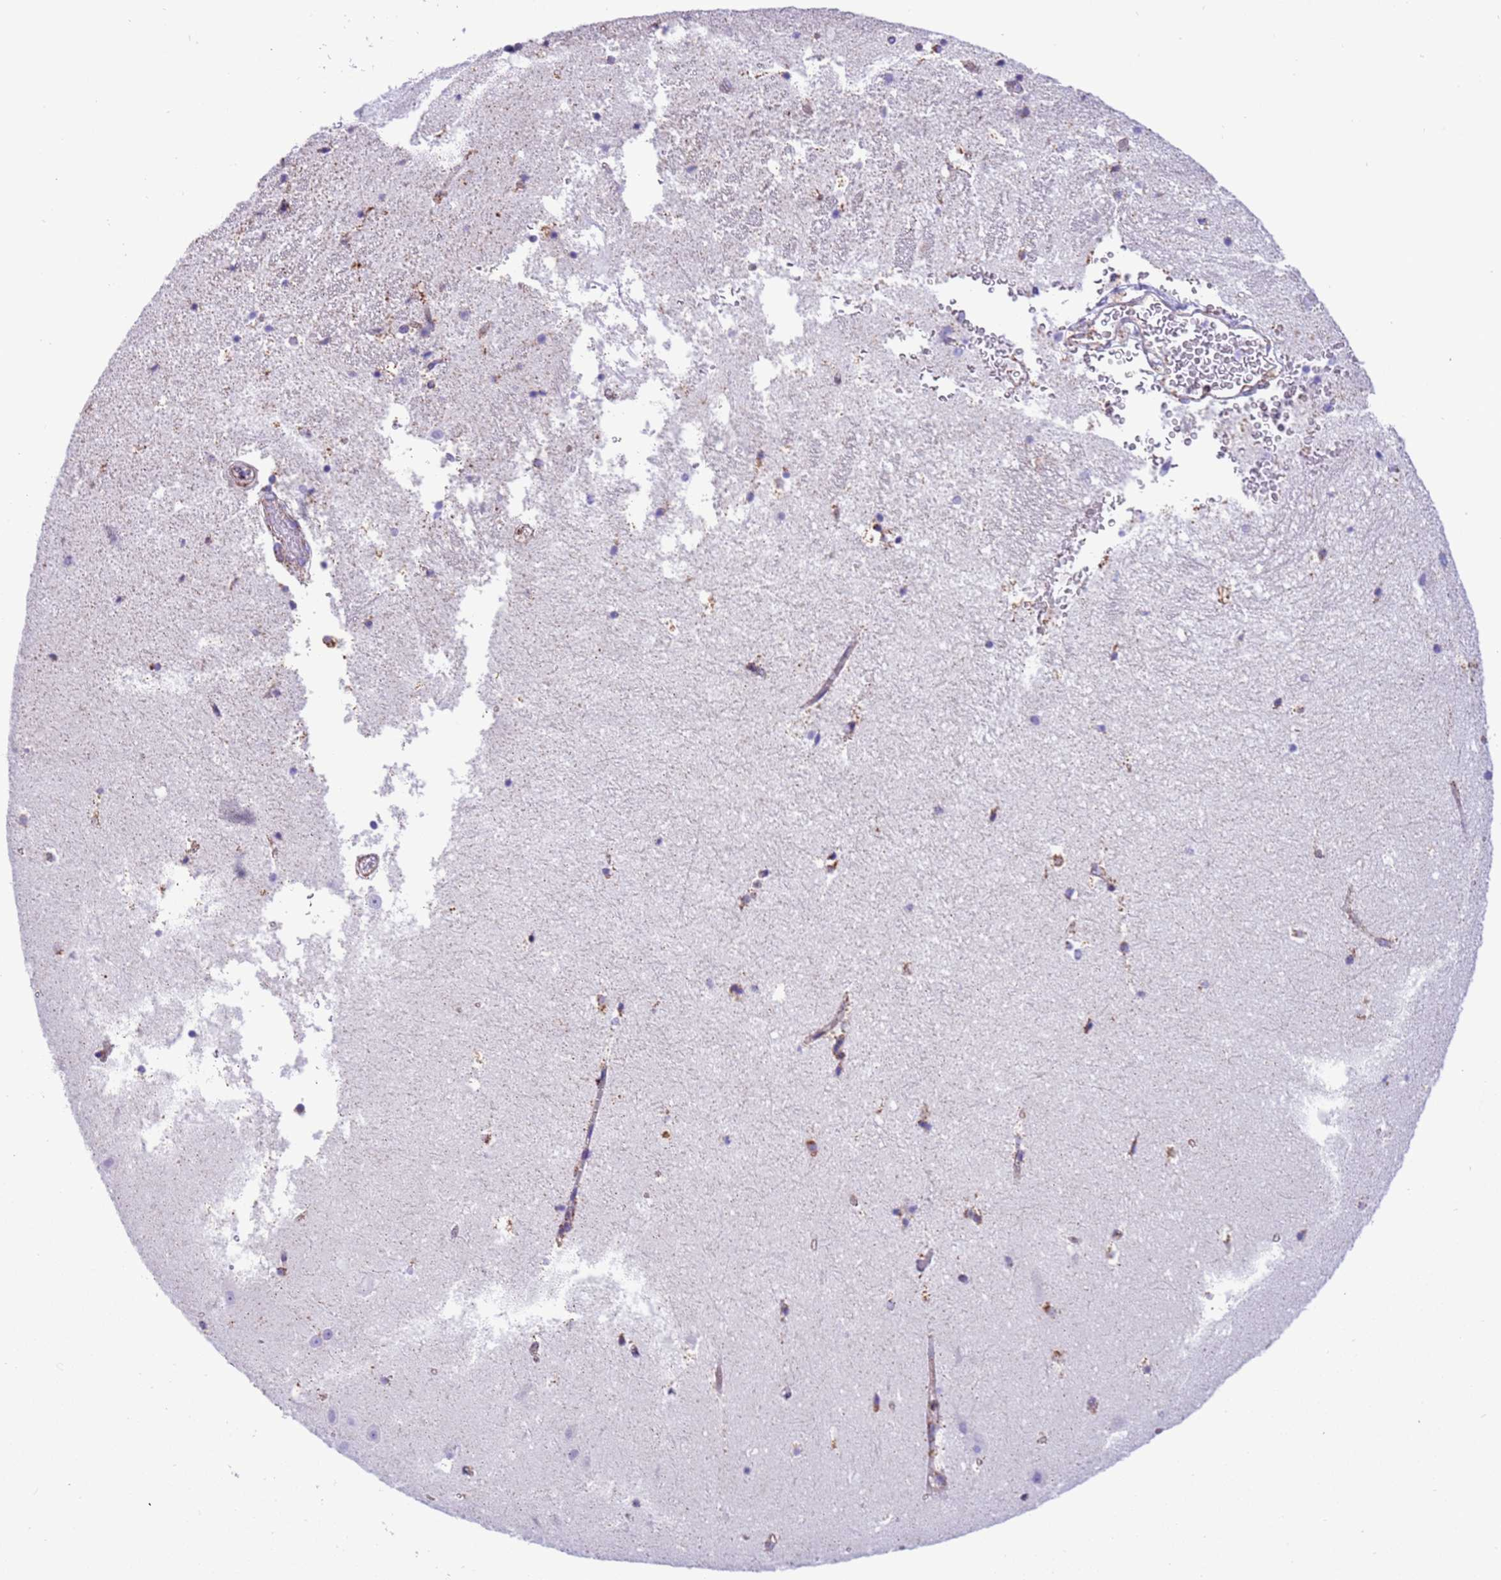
{"staining": {"intensity": "negative", "quantity": "none", "location": "none"}, "tissue": "hippocampus", "cell_type": "Glial cells", "image_type": "normal", "snomed": [{"axis": "morphology", "description": "Normal tissue, NOS"}, {"axis": "topography", "description": "Hippocampus"}], "caption": "Glial cells are negative for brown protein staining in normal hippocampus. (Immunohistochemistry, brightfield microscopy, high magnification).", "gene": "SUCLG2", "patient": {"sex": "female", "age": 52}}